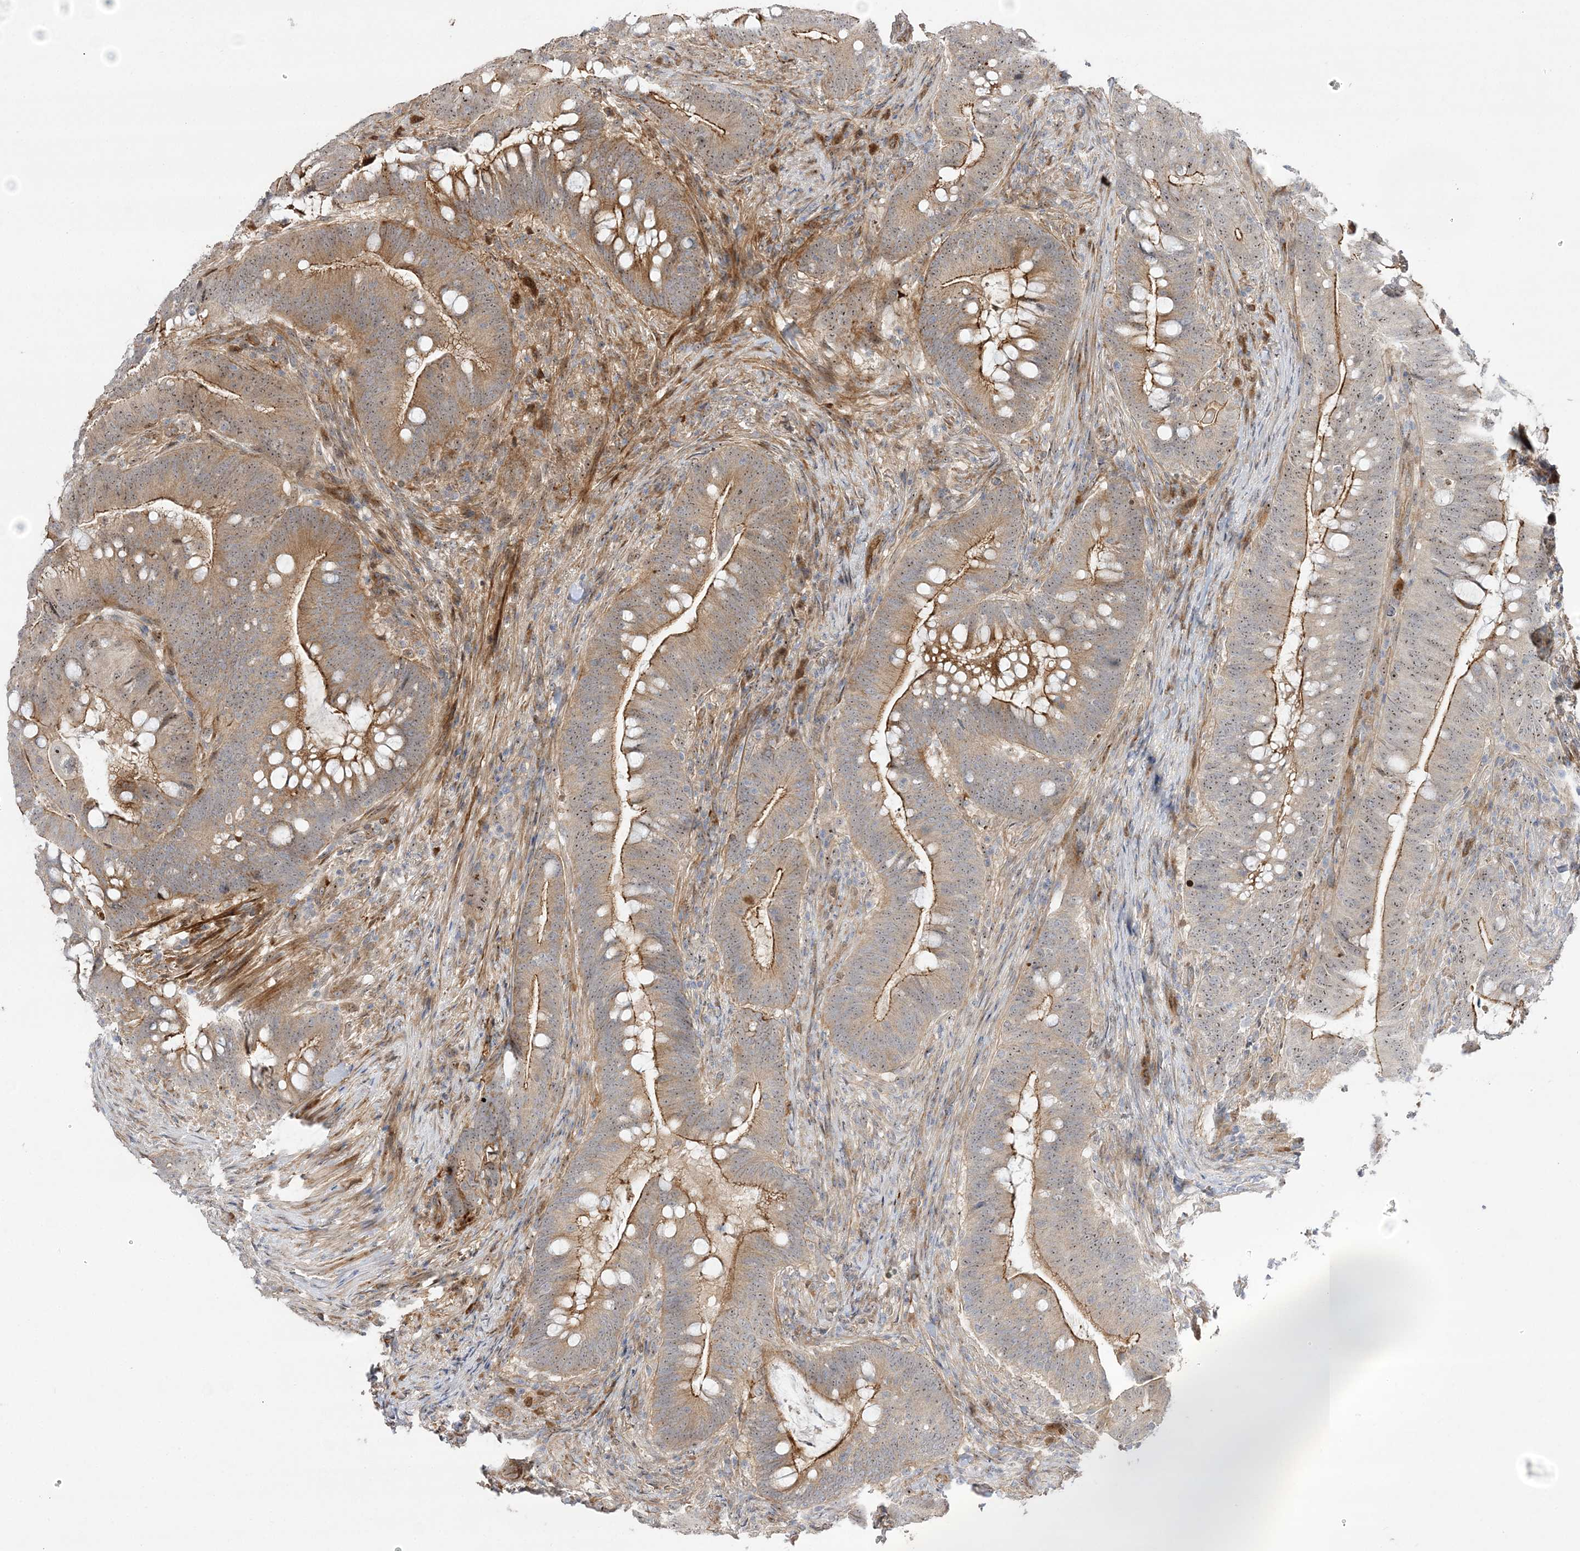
{"staining": {"intensity": "moderate", "quantity": ">75%", "location": "cytoplasmic/membranous,nuclear"}, "tissue": "colorectal cancer", "cell_type": "Tumor cells", "image_type": "cancer", "snomed": [{"axis": "morphology", "description": "Adenocarcinoma, NOS"}, {"axis": "topography", "description": "Colon"}], "caption": "Adenocarcinoma (colorectal) stained for a protein (brown) exhibits moderate cytoplasmic/membranous and nuclear positive staining in about >75% of tumor cells.", "gene": "NPM3", "patient": {"sex": "female", "age": 66}}